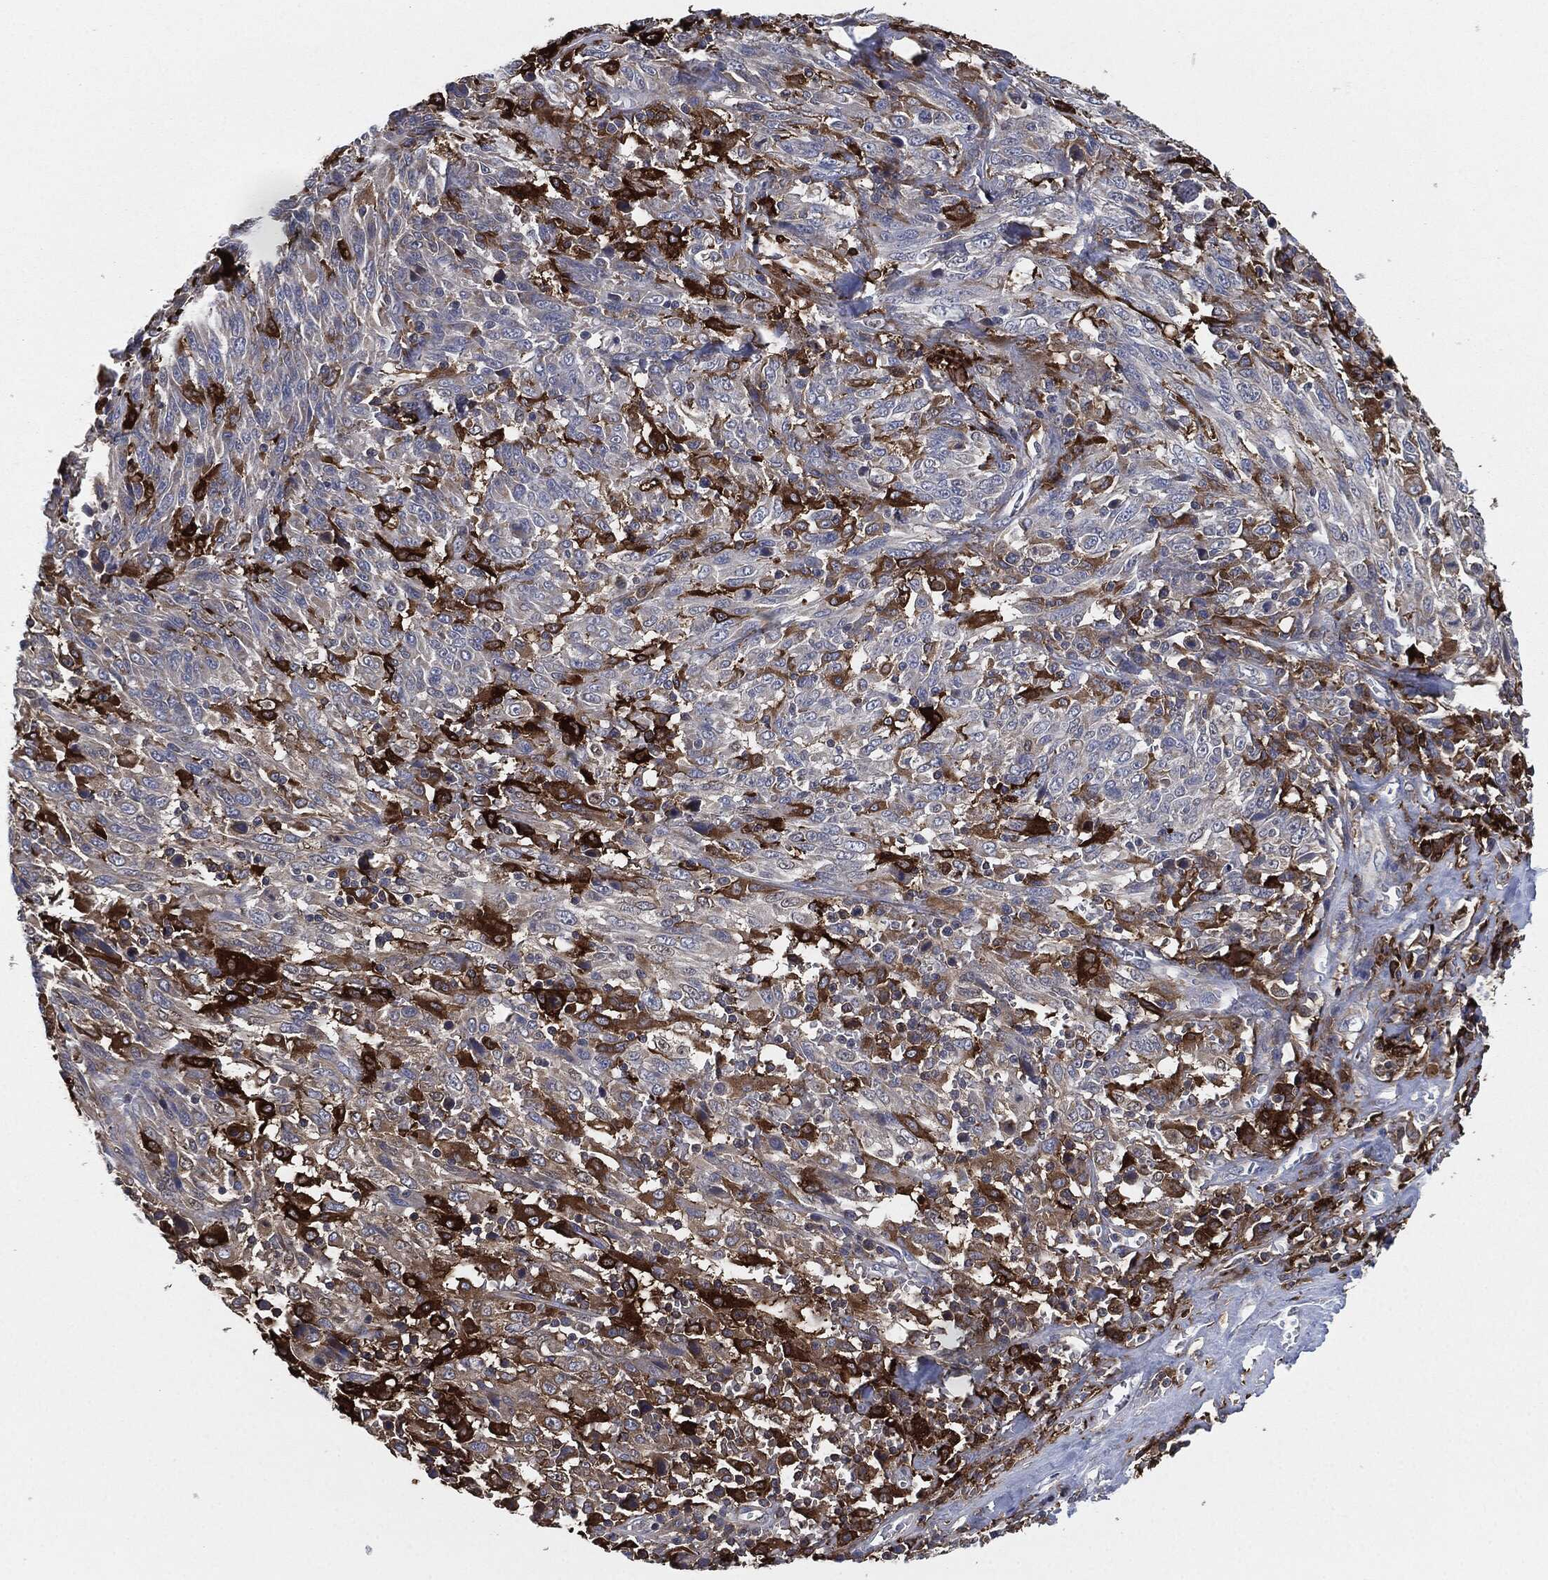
{"staining": {"intensity": "moderate", "quantity": "<25%", "location": "cytoplasmic/membranous"}, "tissue": "melanoma", "cell_type": "Tumor cells", "image_type": "cancer", "snomed": [{"axis": "morphology", "description": "Malignant melanoma, NOS"}, {"axis": "topography", "description": "Skin"}], "caption": "Protein analysis of malignant melanoma tissue reveals moderate cytoplasmic/membranous positivity in approximately <25% of tumor cells.", "gene": "TMEM11", "patient": {"sex": "female", "age": 91}}